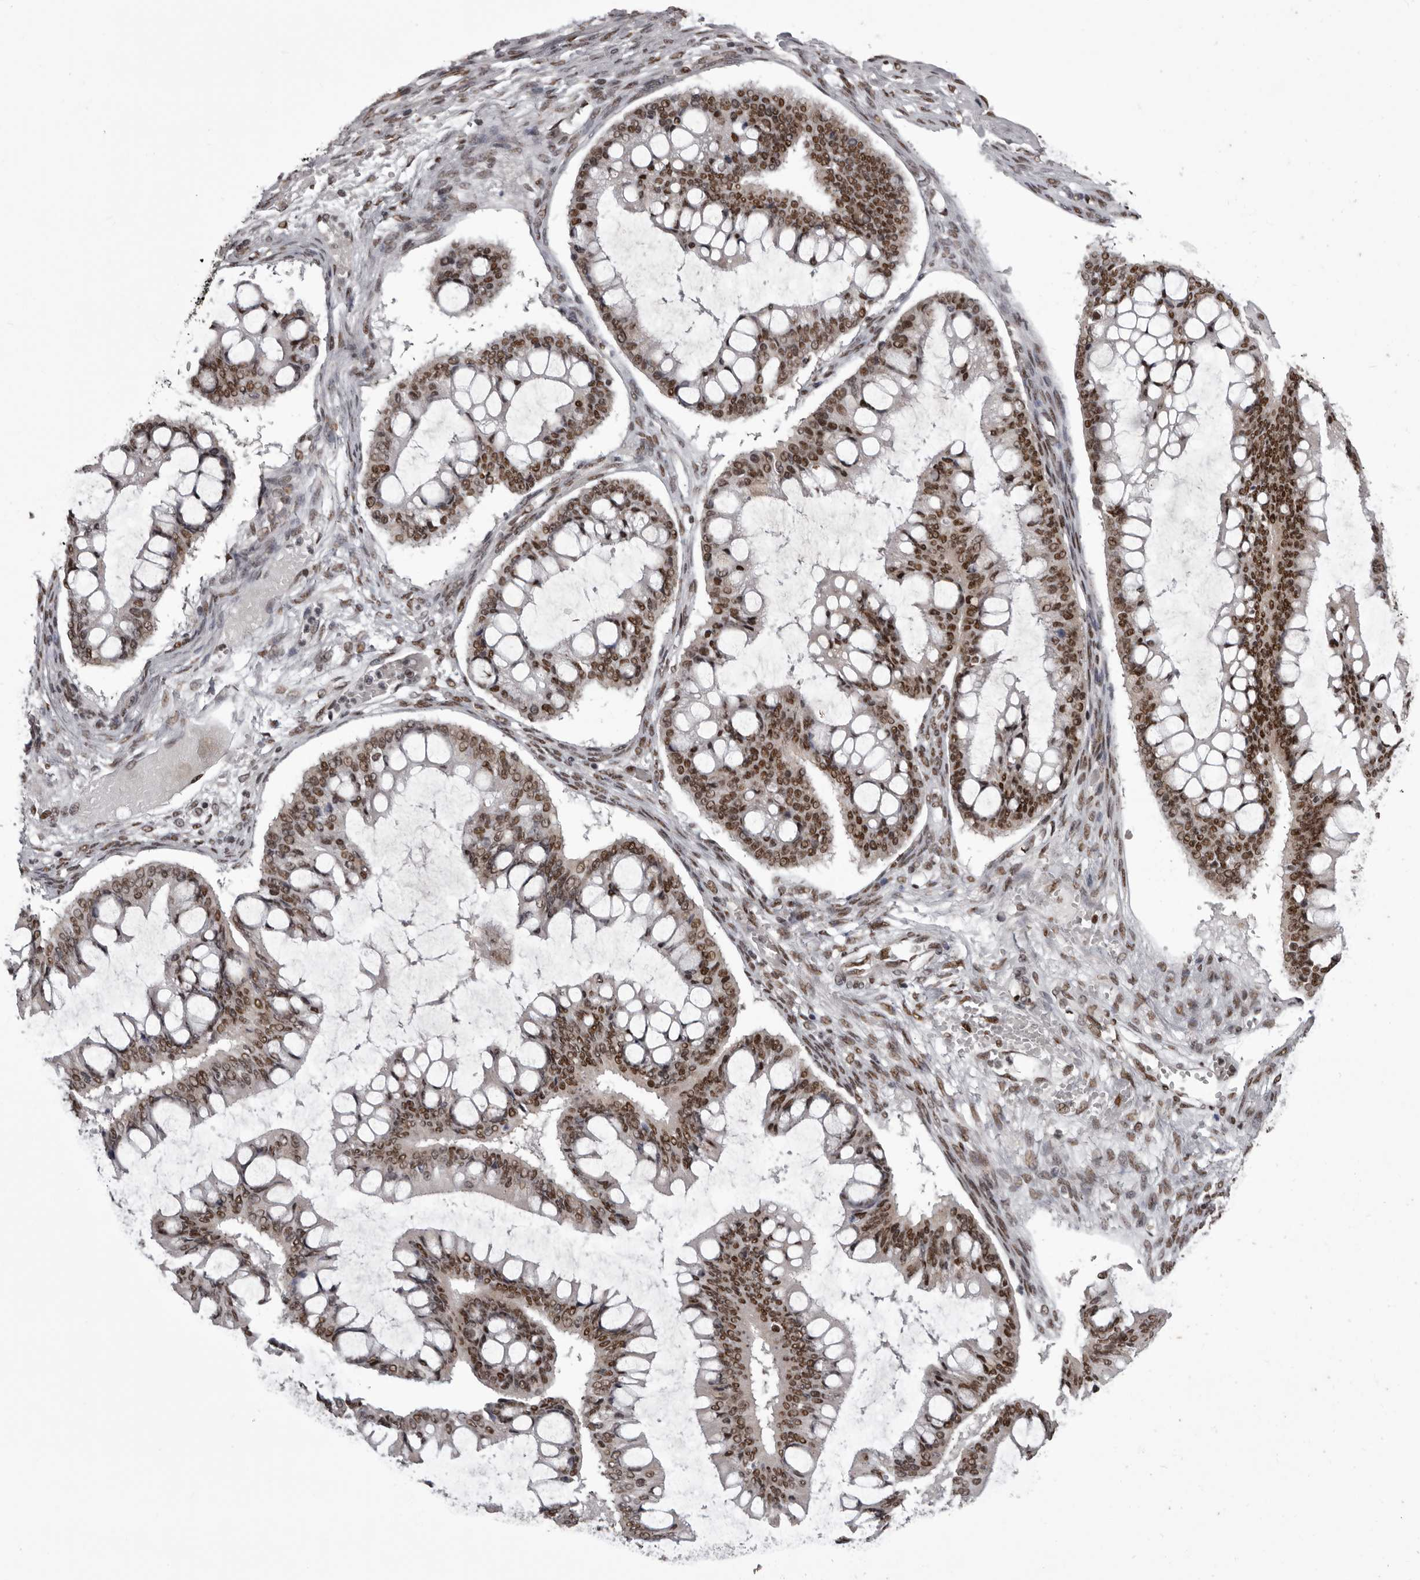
{"staining": {"intensity": "strong", "quantity": ">75%", "location": "nuclear"}, "tissue": "ovarian cancer", "cell_type": "Tumor cells", "image_type": "cancer", "snomed": [{"axis": "morphology", "description": "Cystadenocarcinoma, mucinous, NOS"}, {"axis": "topography", "description": "Ovary"}], "caption": "Ovarian cancer stained with immunohistochemistry displays strong nuclear positivity in about >75% of tumor cells.", "gene": "NUMA1", "patient": {"sex": "female", "age": 73}}